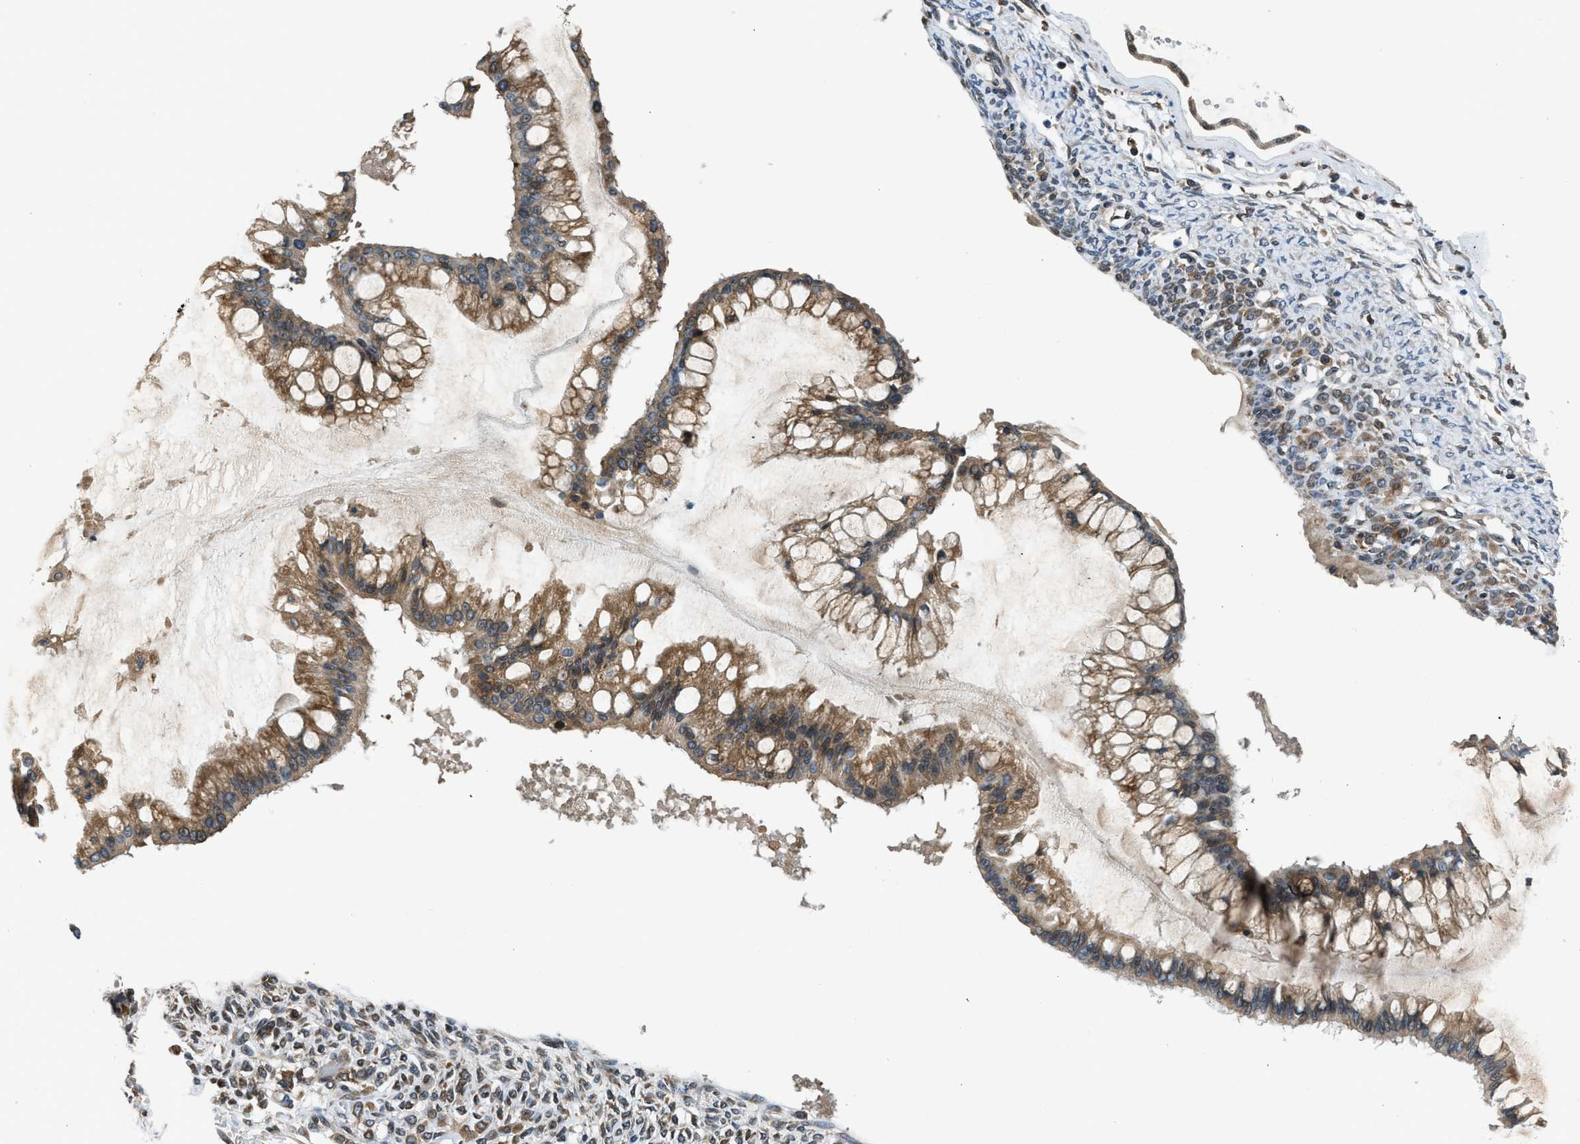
{"staining": {"intensity": "moderate", "quantity": ">75%", "location": "cytoplasmic/membranous"}, "tissue": "ovarian cancer", "cell_type": "Tumor cells", "image_type": "cancer", "snomed": [{"axis": "morphology", "description": "Cystadenocarcinoma, mucinous, NOS"}, {"axis": "topography", "description": "Ovary"}], "caption": "DAB immunohistochemical staining of human ovarian cancer exhibits moderate cytoplasmic/membranous protein positivity in about >75% of tumor cells.", "gene": "RETREG3", "patient": {"sex": "female", "age": 73}}